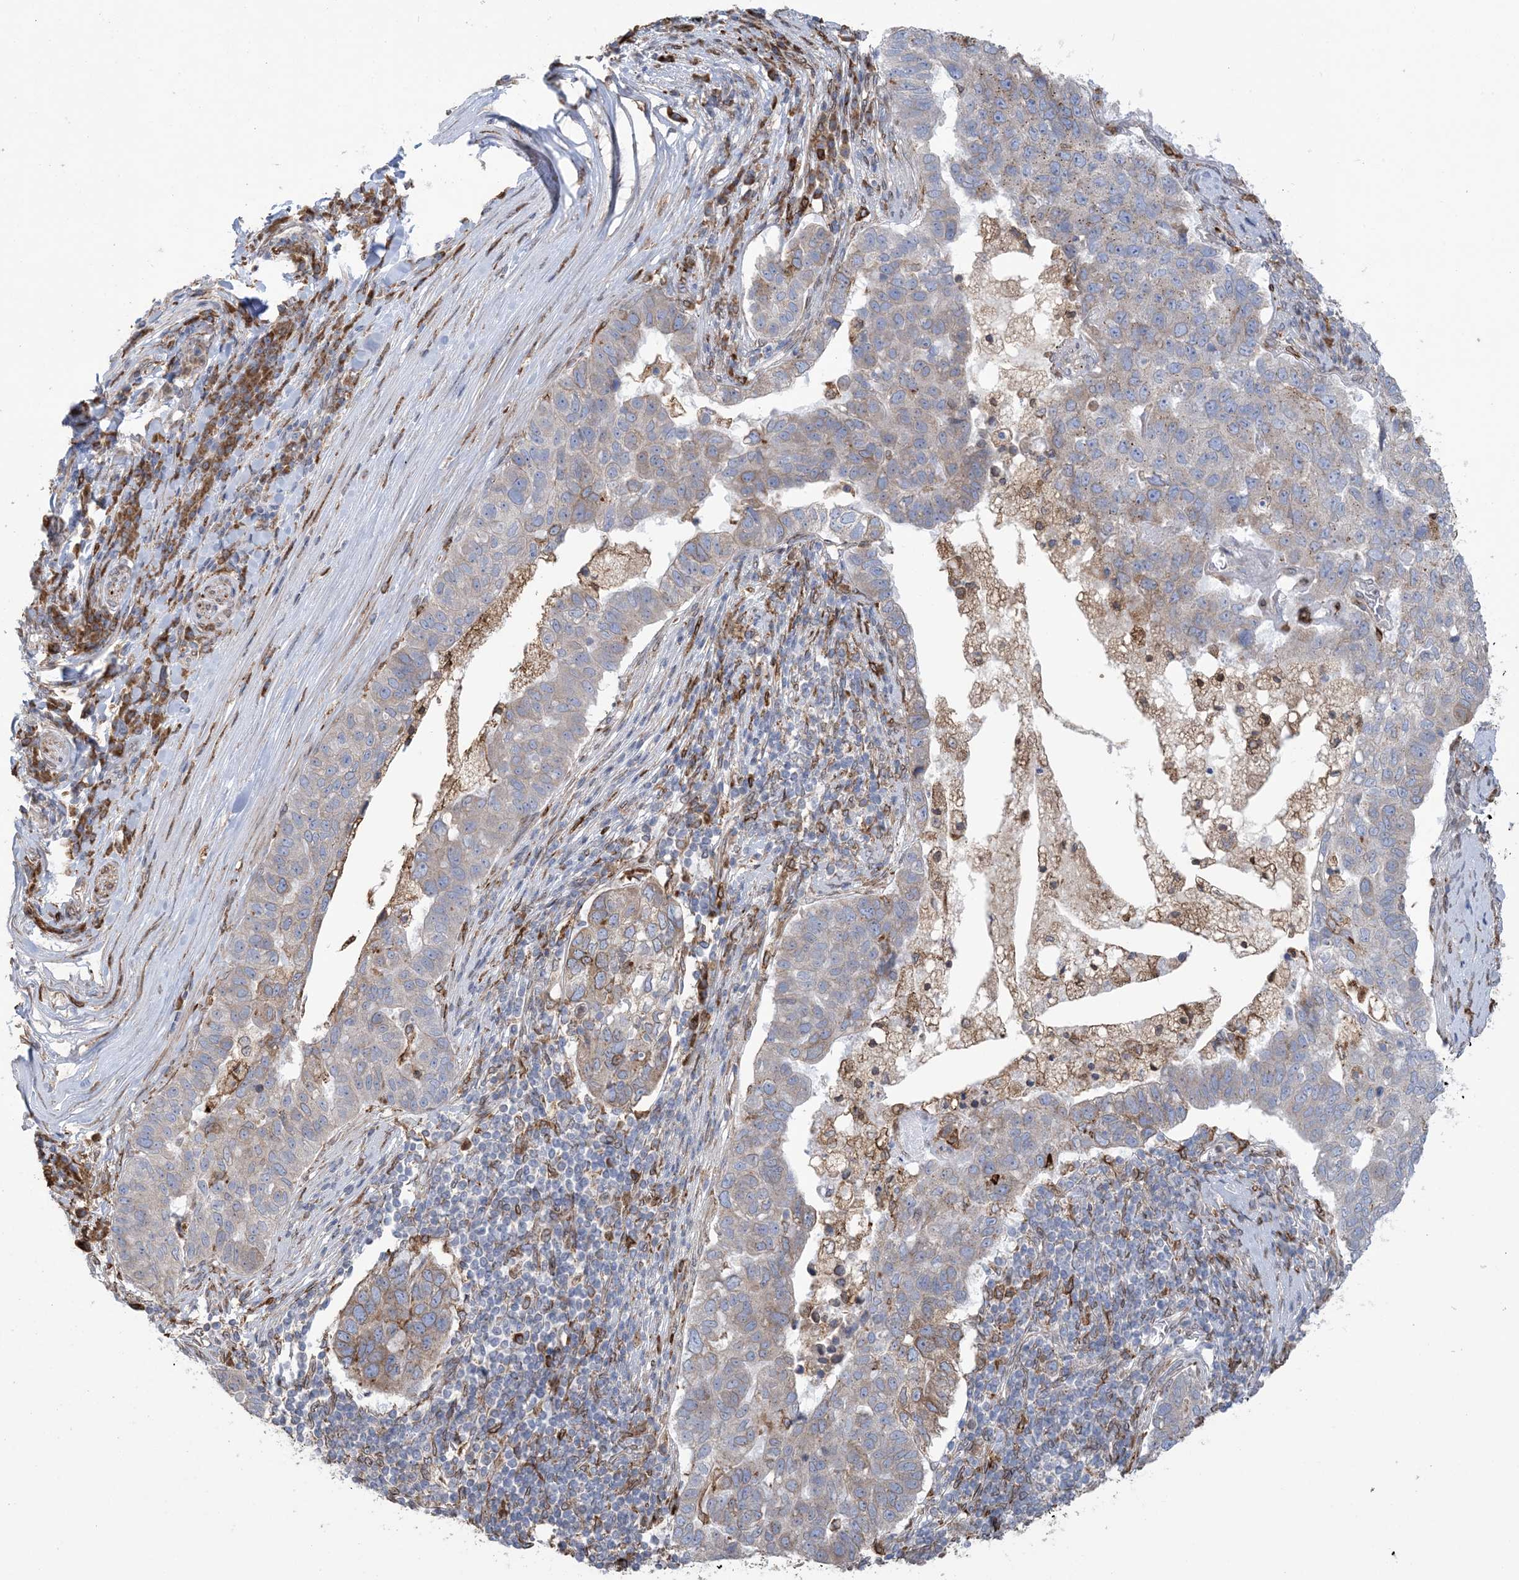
{"staining": {"intensity": "moderate", "quantity": "25%-75%", "location": "cytoplasmic/membranous"}, "tissue": "pancreatic cancer", "cell_type": "Tumor cells", "image_type": "cancer", "snomed": [{"axis": "morphology", "description": "Adenocarcinoma, NOS"}, {"axis": "topography", "description": "Pancreas"}], "caption": "A histopathology image showing moderate cytoplasmic/membranous positivity in approximately 25%-75% of tumor cells in pancreatic cancer, as visualized by brown immunohistochemical staining.", "gene": "SHANK1", "patient": {"sex": "female", "age": 61}}